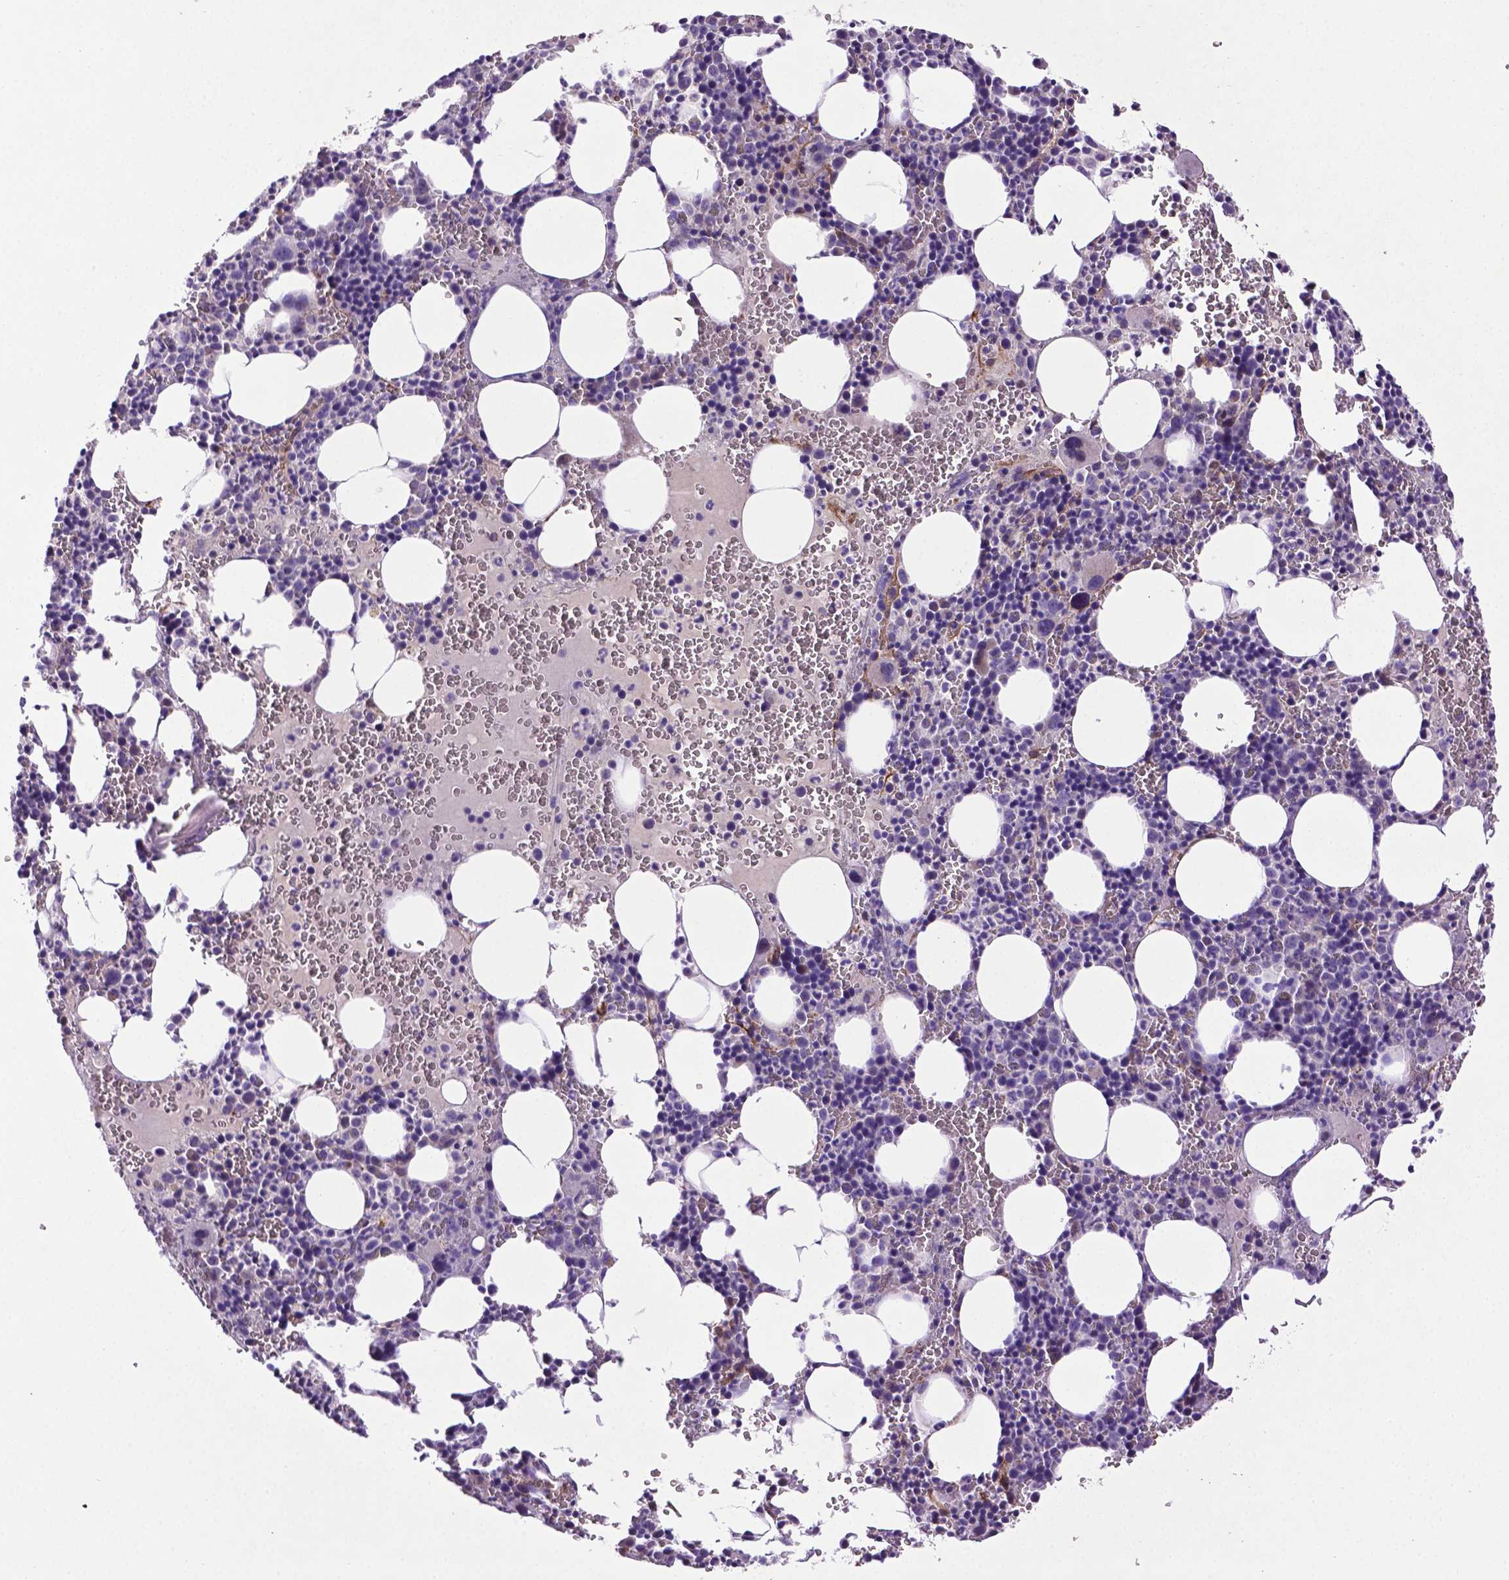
{"staining": {"intensity": "negative", "quantity": "none", "location": "none"}, "tissue": "bone marrow", "cell_type": "Hematopoietic cells", "image_type": "normal", "snomed": [{"axis": "morphology", "description": "Normal tissue, NOS"}, {"axis": "topography", "description": "Bone marrow"}], "caption": "Immunohistochemical staining of benign human bone marrow reveals no significant expression in hematopoietic cells.", "gene": "CCER2", "patient": {"sex": "male", "age": 63}}